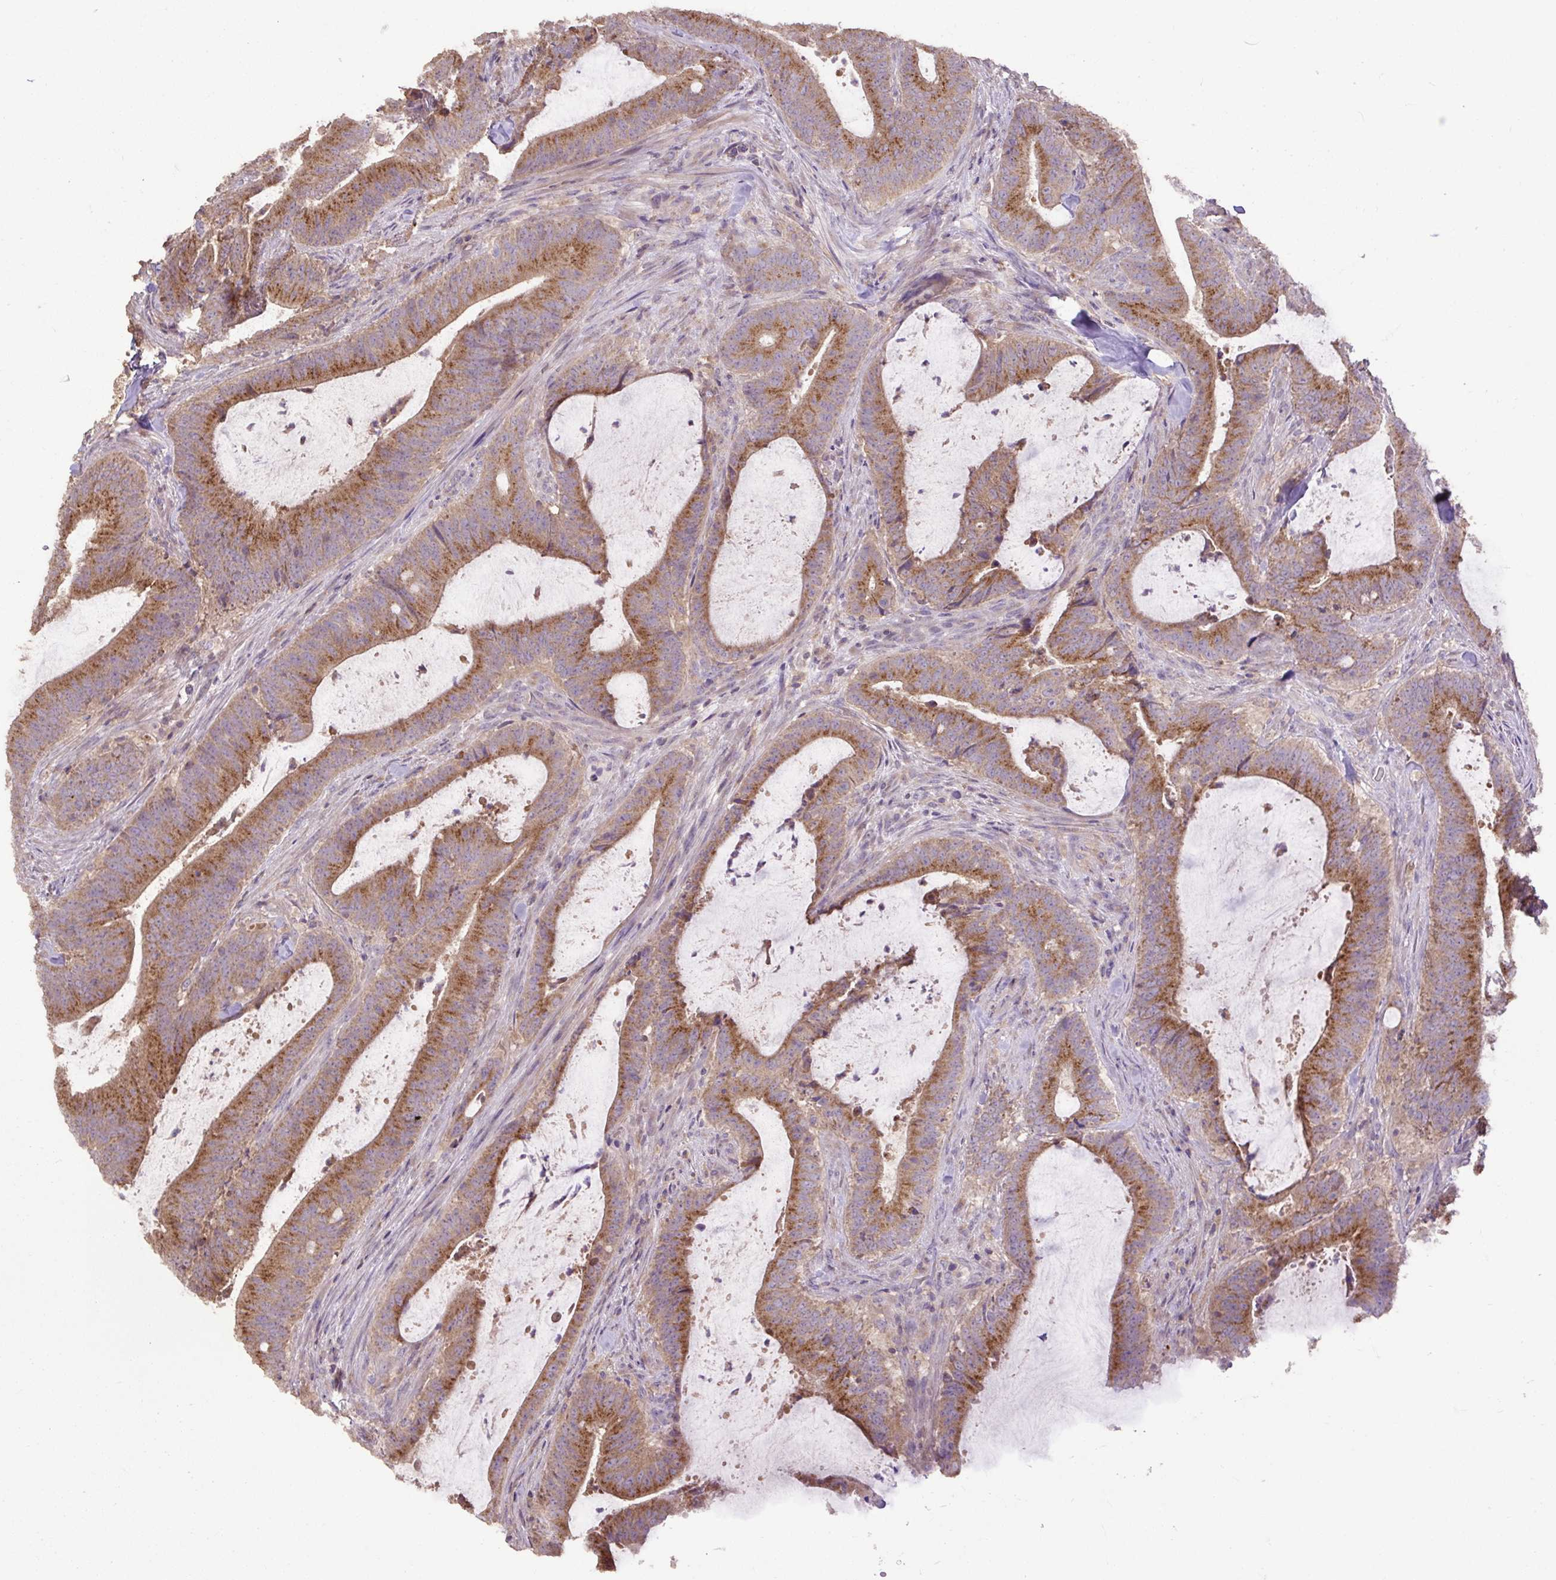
{"staining": {"intensity": "strong", "quantity": ">75%", "location": "cytoplasmic/membranous"}, "tissue": "colorectal cancer", "cell_type": "Tumor cells", "image_type": "cancer", "snomed": [{"axis": "morphology", "description": "Adenocarcinoma, NOS"}, {"axis": "topography", "description": "Colon"}], "caption": "Protein expression analysis of human adenocarcinoma (colorectal) reveals strong cytoplasmic/membranous expression in about >75% of tumor cells.", "gene": "ABR", "patient": {"sex": "female", "age": 43}}